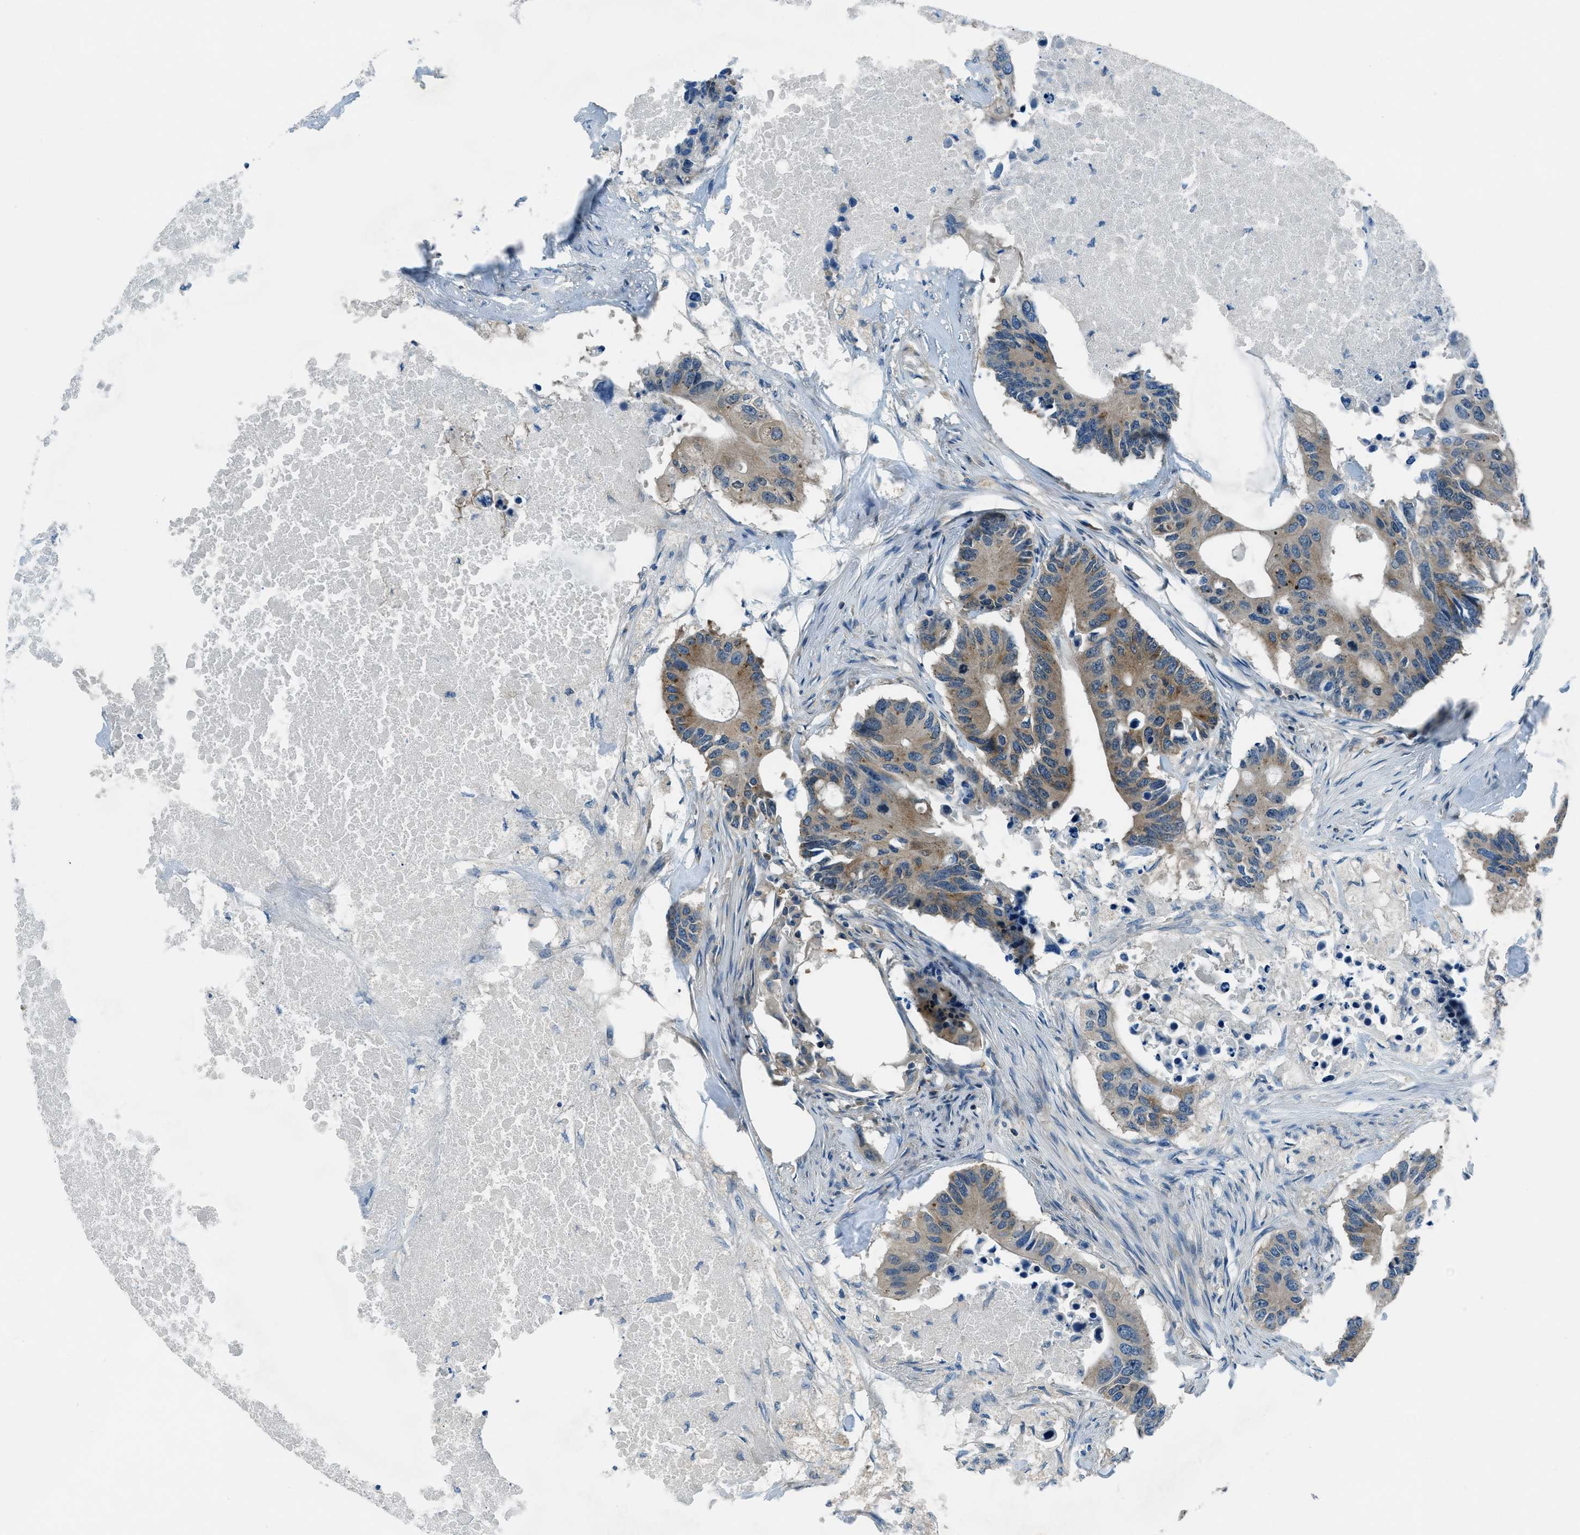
{"staining": {"intensity": "weak", "quantity": ">75%", "location": "cytoplasmic/membranous"}, "tissue": "colorectal cancer", "cell_type": "Tumor cells", "image_type": "cancer", "snomed": [{"axis": "morphology", "description": "Adenocarcinoma, NOS"}, {"axis": "topography", "description": "Colon"}], "caption": "An immunohistochemistry micrograph of tumor tissue is shown. Protein staining in brown shows weak cytoplasmic/membranous positivity in colorectal cancer (adenocarcinoma) within tumor cells. (brown staining indicates protein expression, while blue staining denotes nuclei).", "gene": "ARFGAP2", "patient": {"sex": "male", "age": 71}}